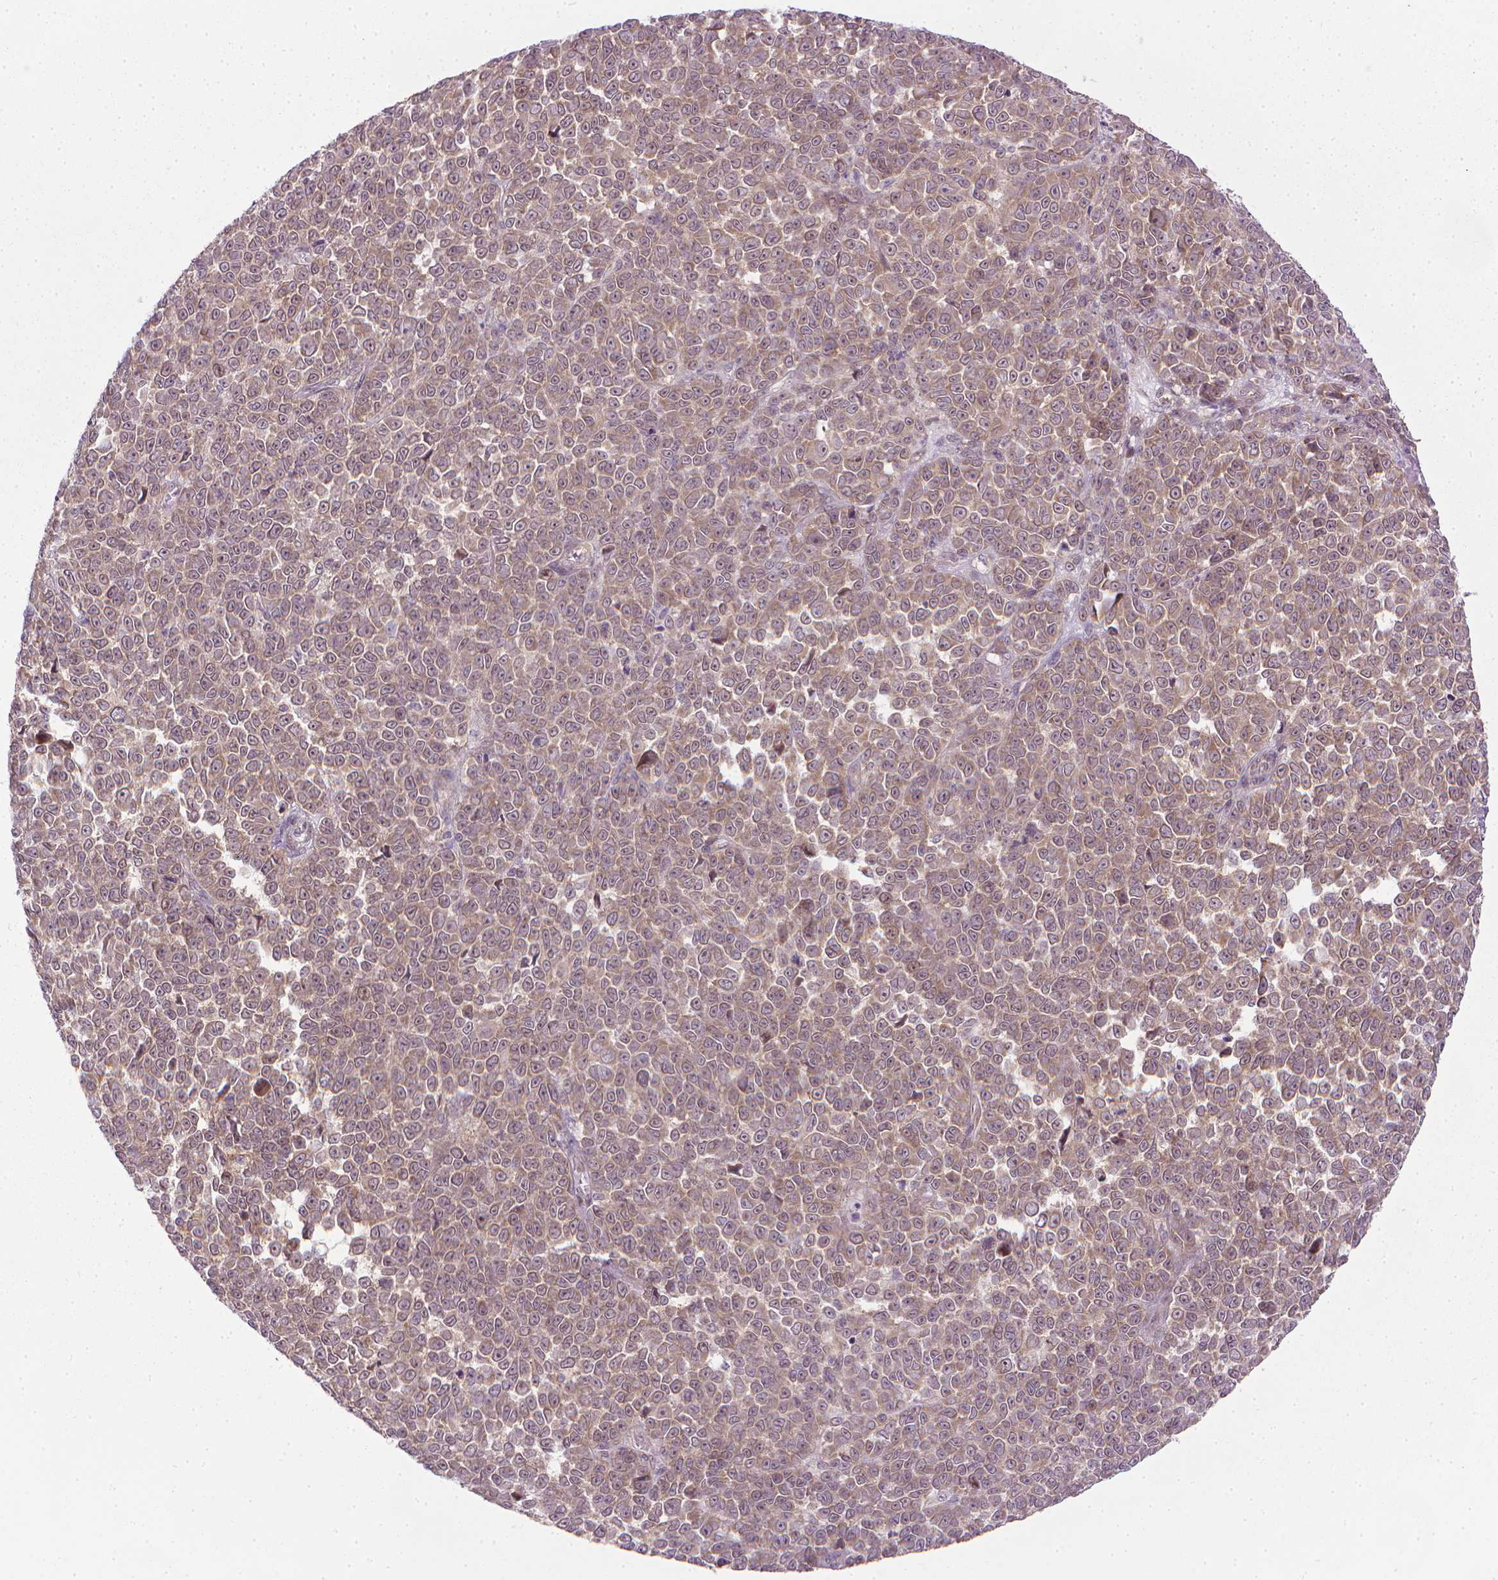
{"staining": {"intensity": "weak", "quantity": "25%-75%", "location": "cytoplasmic/membranous"}, "tissue": "melanoma", "cell_type": "Tumor cells", "image_type": "cancer", "snomed": [{"axis": "morphology", "description": "Malignant melanoma, NOS"}, {"axis": "topography", "description": "Skin"}], "caption": "Weak cytoplasmic/membranous expression for a protein is appreciated in about 25%-75% of tumor cells of malignant melanoma using IHC.", "gene": "PRAG1", "patient": {"sex": "female", "age": 95}}